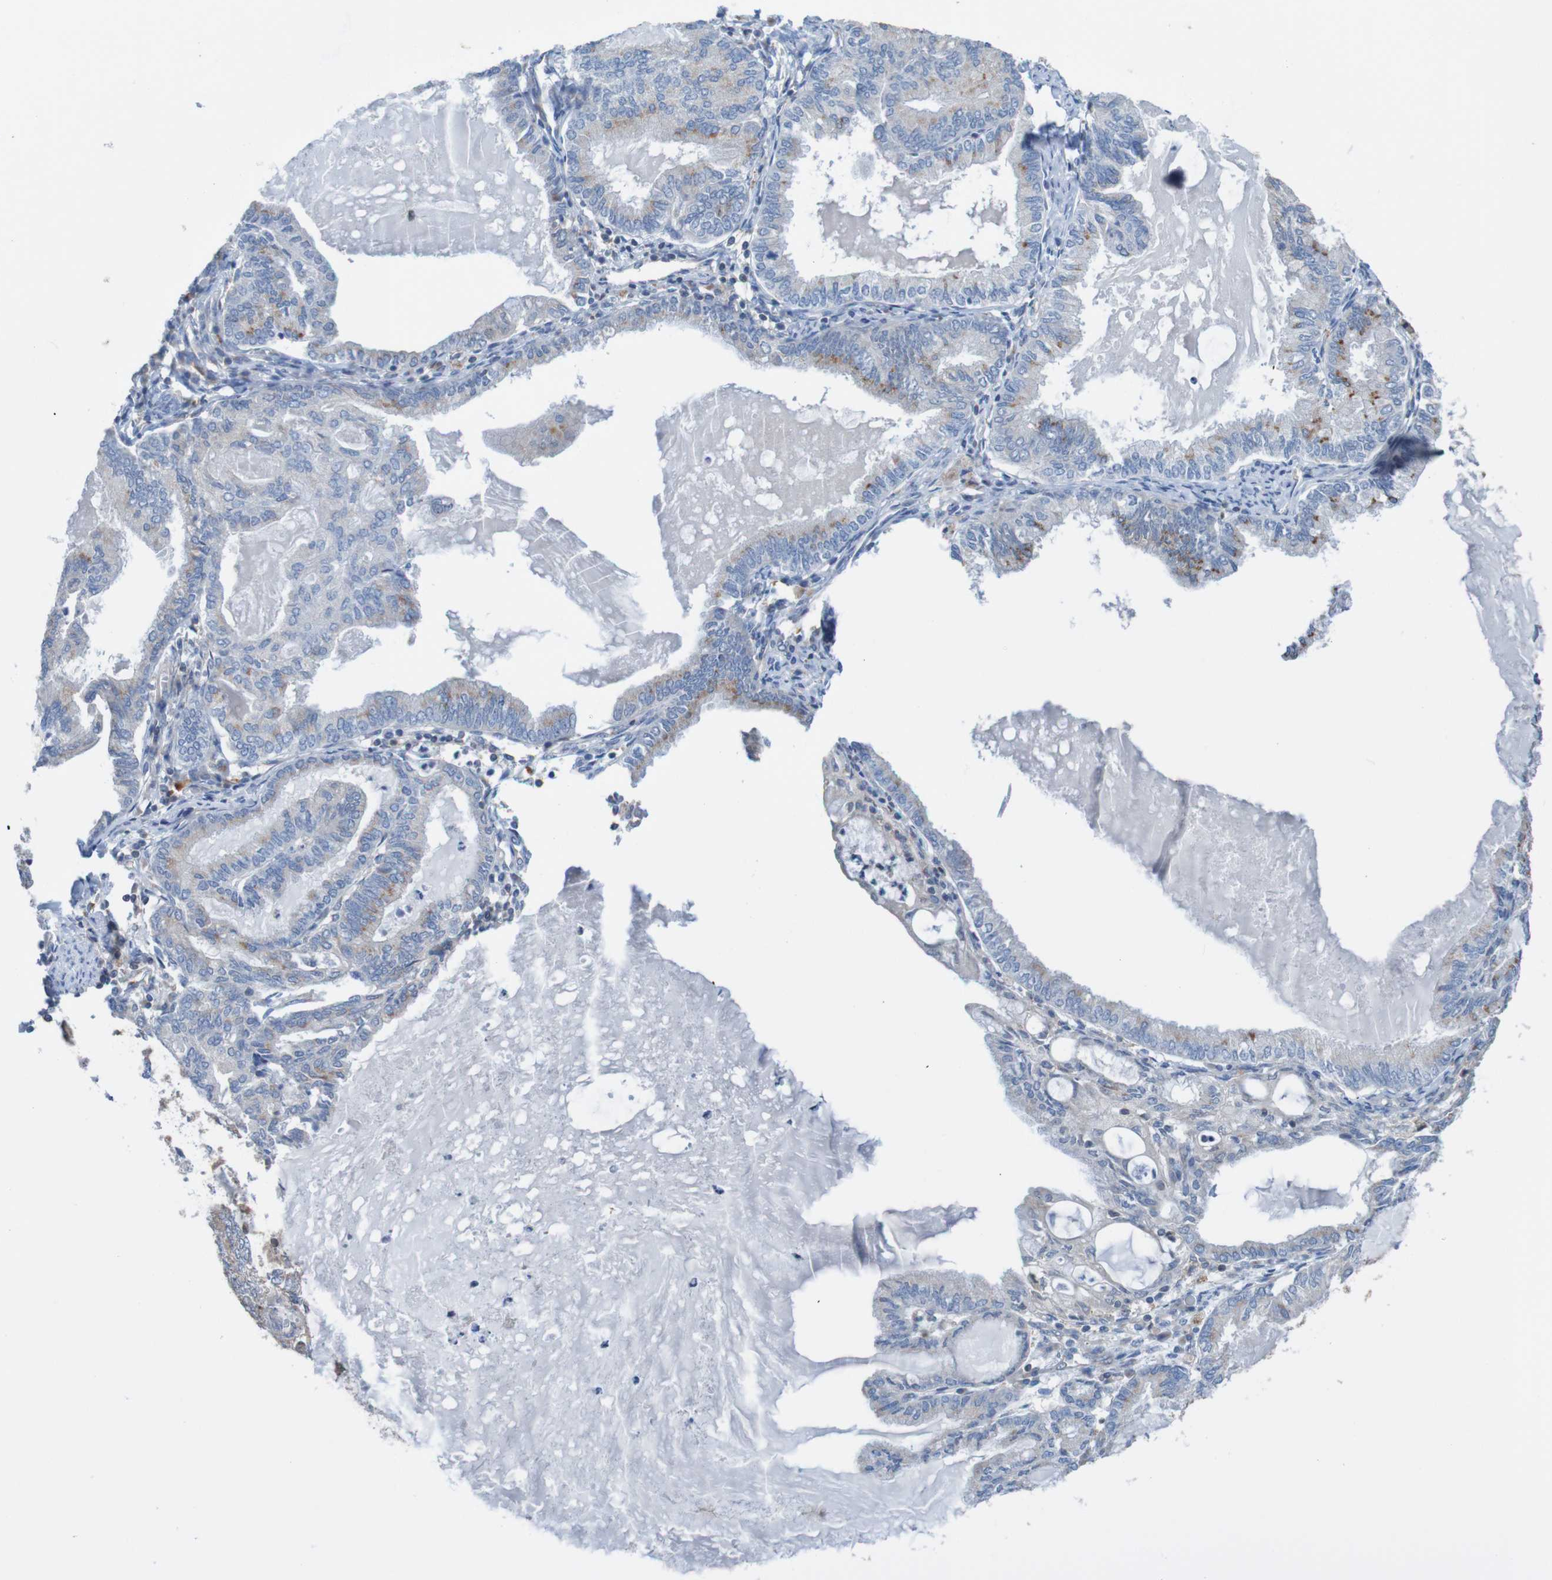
{"staining": {"intensity": "moderate", "quantity": "25%-75%", "location": "cytoplasmic/membranous"}, "tissue": "endometrial cancer", "cell_type": "Tumor cells", "image_type": "cancer", "snomed": [{"axis": "morphology", "description": "Adenocarcinoma, NOS"}, {"axis": "topography", "description": "Endometrium"}], "caption": "A micrograph showing moderate cytoplasmic/membranous expression in approximately 25%-75% of tumor cells in endometrial cancer (adenocarcinoma), as visualized by brown immunohistochemical staining.", "gene": "MINAR1", "patient": {"sex": "female", "age": 86}}